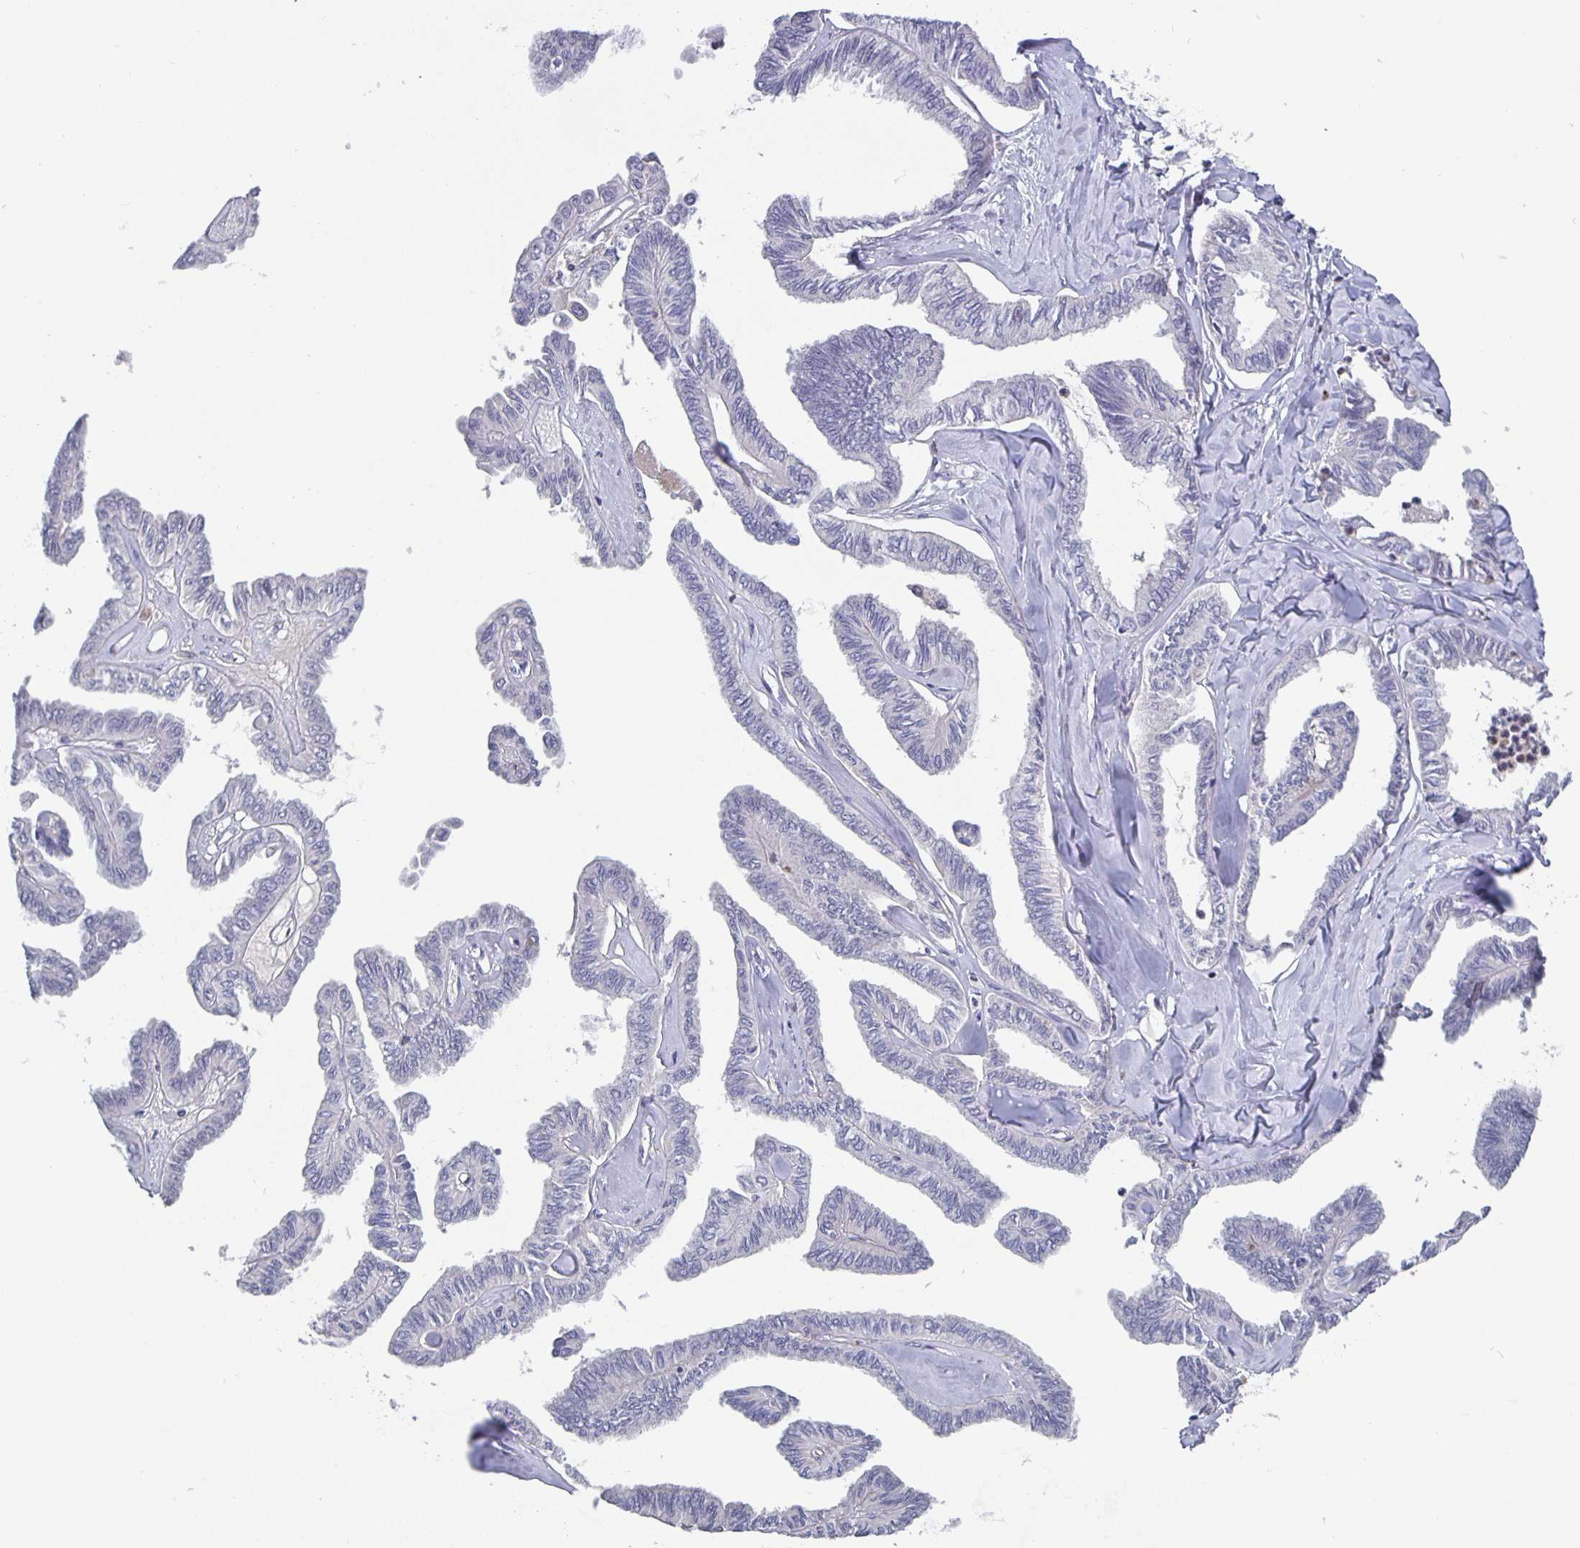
{"staining": {"intensity": "negative", "quantity": "none", "location": "none"}, "tissue": "ovarian cancer", "cell_type": "Tumor cells", "image_type": "cancer", "snomed": [{"axis": "morphology", "description": "Carcinoma, endometroid"}, {"axis": "topography", "description": "Ovary"}], "caption": "This histopathology image is of ovarian endometroid carcinoma stained with immunohistochemistry (IHC) to label a protein in brown with the nuclei are counter-stained blue. There is no expression in tumor cells.", "gene": "GDF15", "patient": {"sex": "female", "age": 70}}